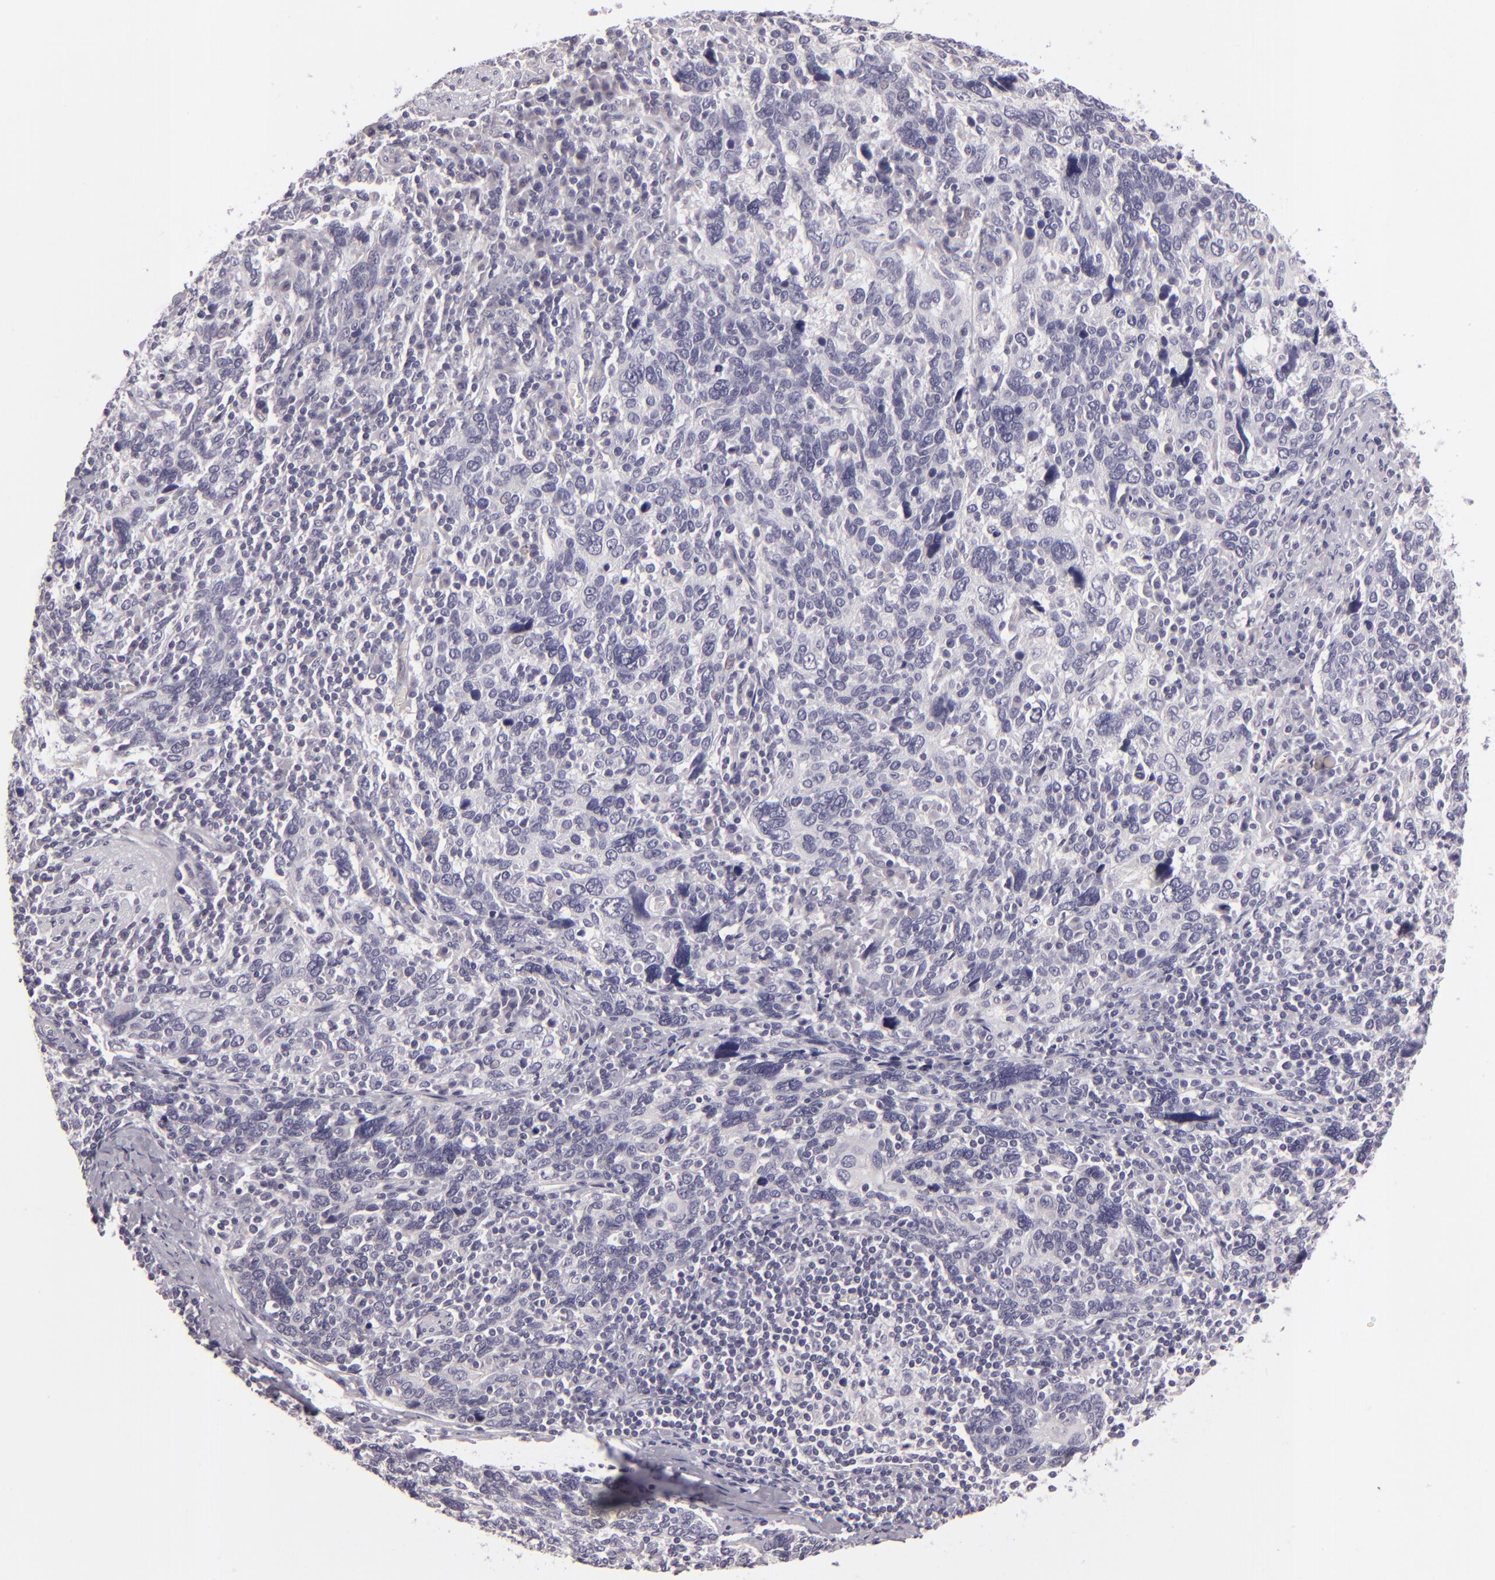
{"staining": {"intensity": "negative", "quantity": "none", "location": "none"}, "tissue": "cervical cancer", "cell_type": "Tumor cells", "image_type": "cancer", "snomed": [{"axis": "morphology", "description": "Squamous cell carcinoma, NOS"}, {"axis": "topography", "description": "Cervix"}], "caption": "An IHC image of cervical squamous cell carcinoma is shown. There is no staining in tumor cells of cervical squamous cell carcinoma. The staining was performed using DAB (3,3'-diaminobenzidine) to visualize the protein expression in brown, while the nuclei were stained in blue with hematoxylin (Magnification: 20x).", "gene": "EGFL6", "patient": {"sex": "female", "age": 41}}